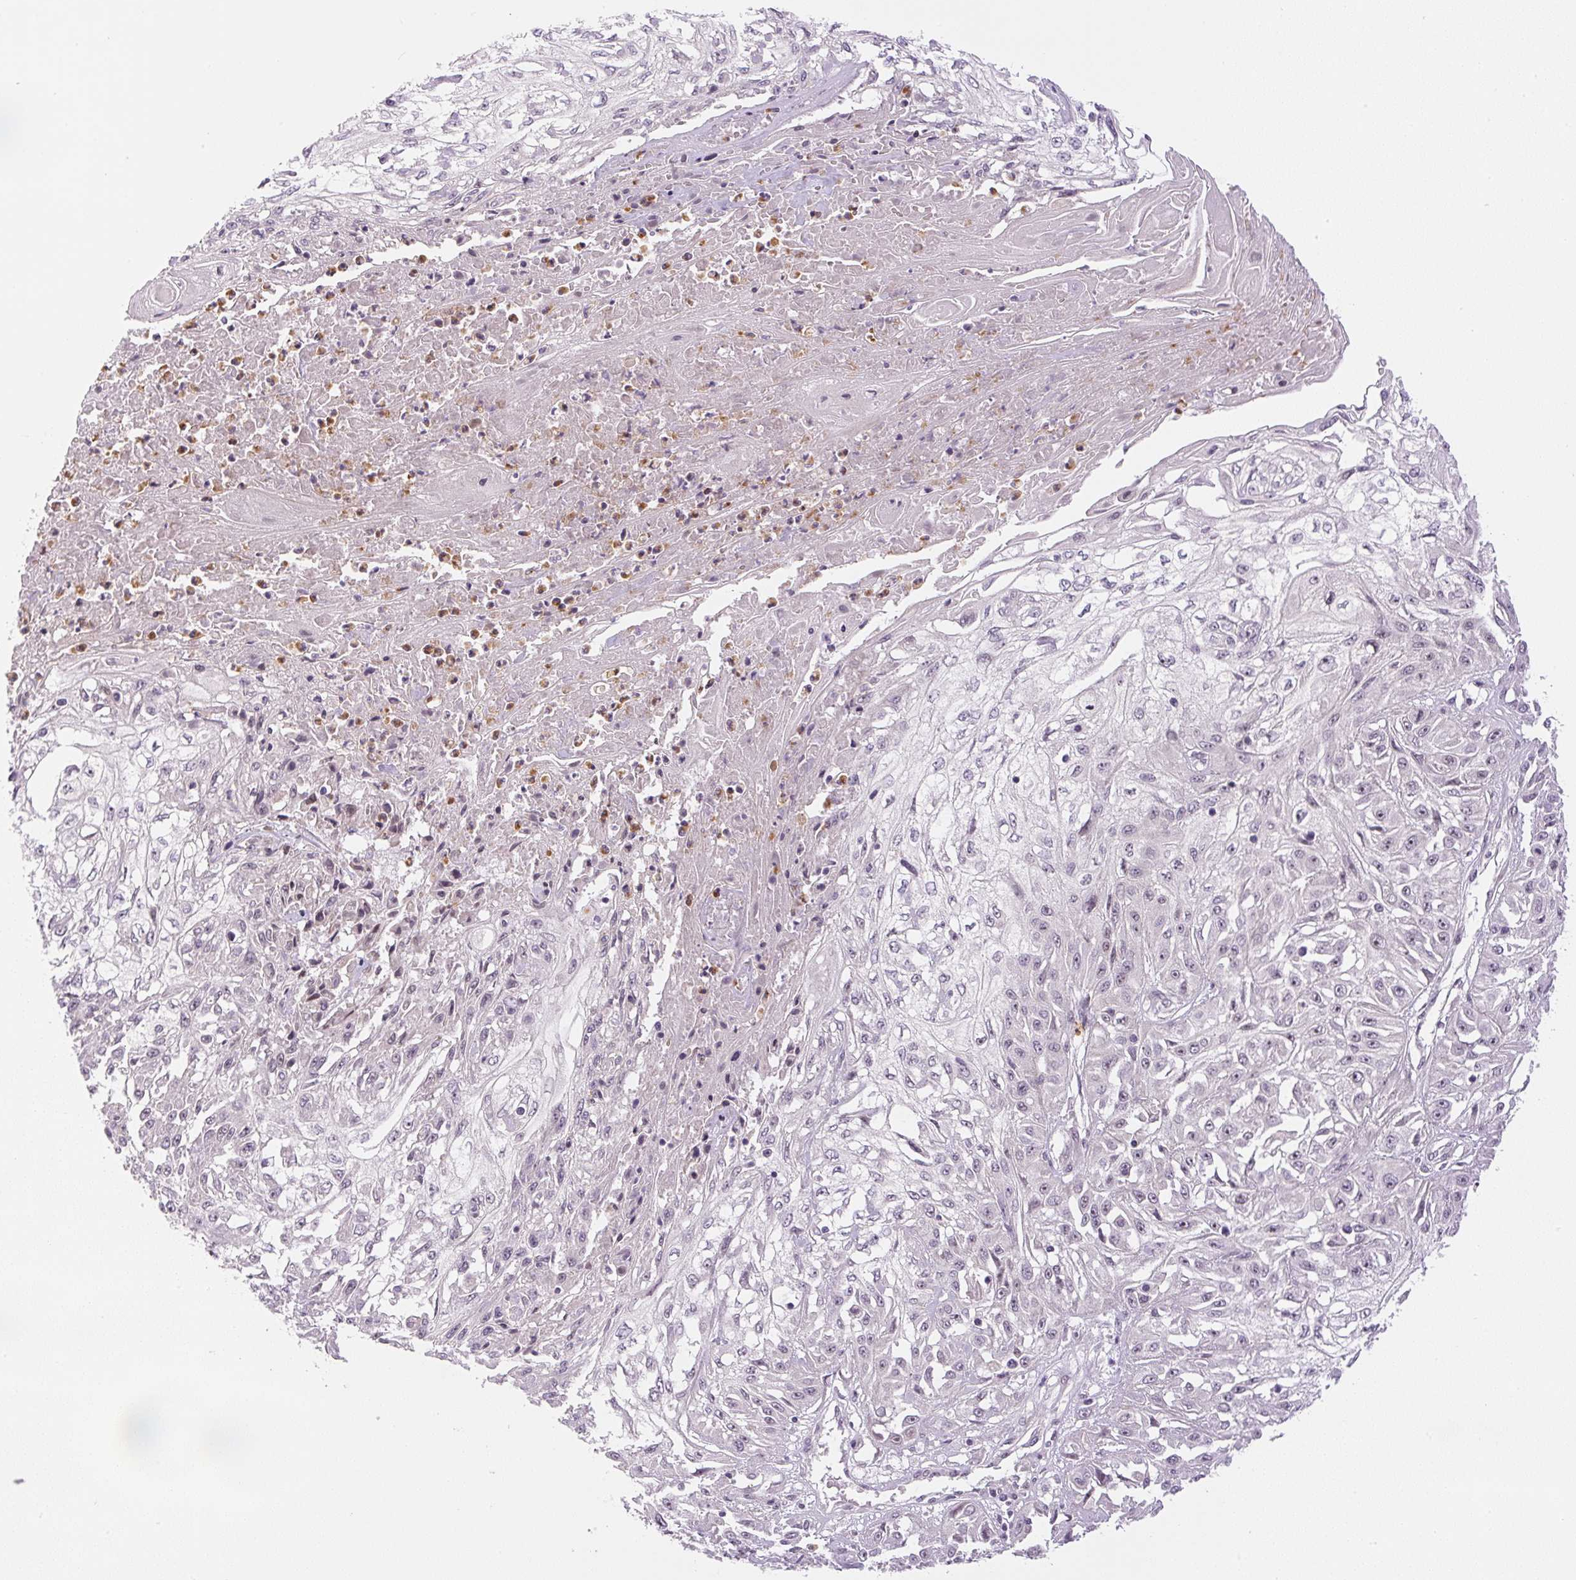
{"staining": {"intensity": "negative", "quantity": "none", "location": "none"}, "tissue": "skin cancer", "cell_type": "Tumor cells", "image_type": "cancer", "snomed": [{"axis": "morphology", "description": "Squamous cell carcinoma, NOS"}, {"axis": "morphology", "description": "Squamous cell carcinoma, metastatic, NOS"}, {"axis": "topography", "description": "Skin"}, {"axis": "topography", "description": "Lymph node"}], "caption": "IHC of human skin metastatic squamous cell carcinoma shows no expression in tumor cells.", "gene": "SGF29", "patient": {"sex": "male", "age": 75}}